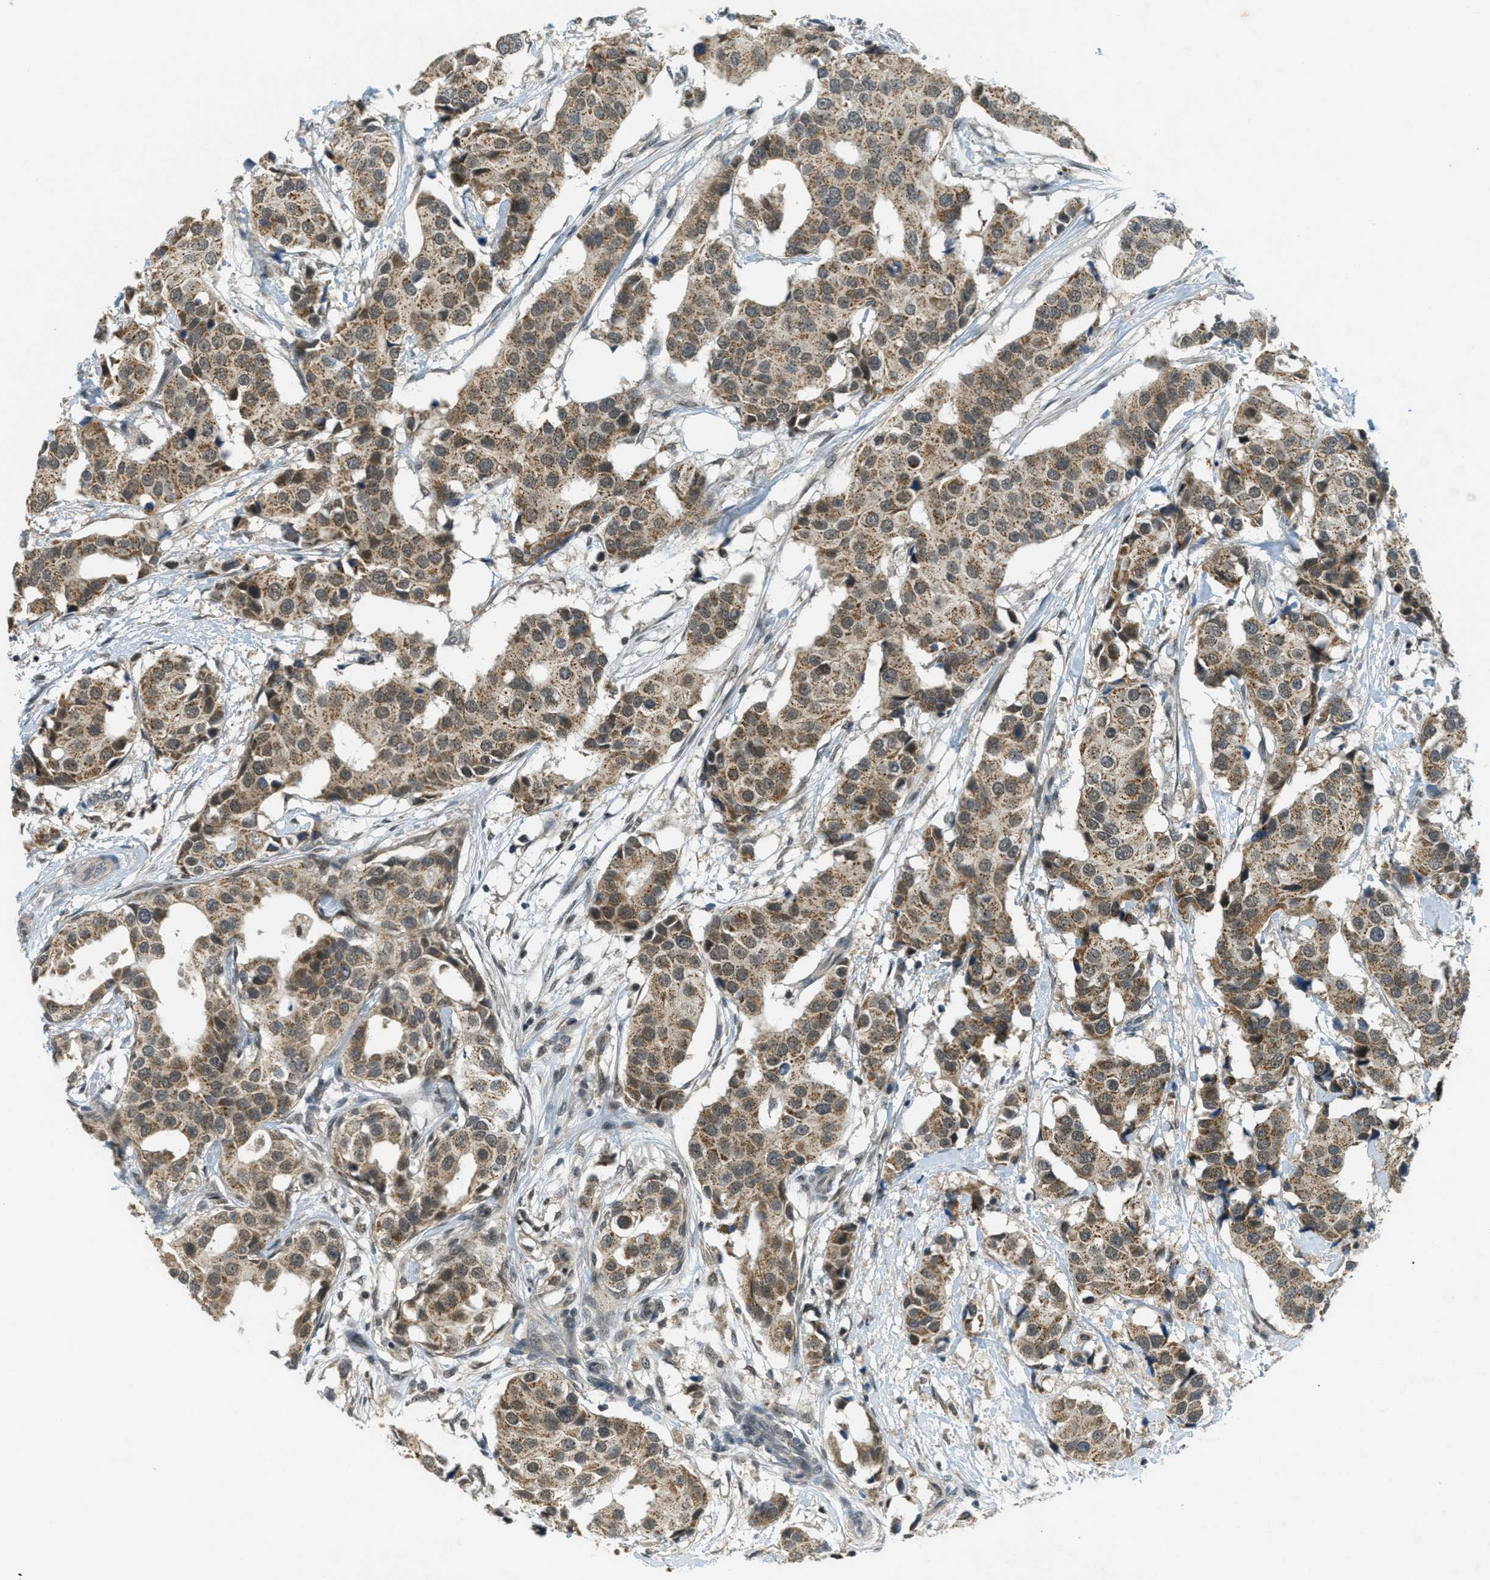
{"staining": {"intensity": "moderate", "quantity": ">75%", "location": "cytoplasmic/membranous"}, "tissue": "breast cancer", "cell_type": "Tumor cells", "image_type": "cancer", "snomed": [{"axis": "morphology", "description": "Normal tissue, NOS"}, {"axis": "morphology", "description": "Duct carcinoma"}, {"axis": "topography", "description": "Breast"}], "caption": "Protein expression analysis of human breast cancer reveals moderate cytoplasmic/membranous expression in approximately >75% of tumor cells.", "gene": "TCF20", "patient": {"sex": "female", "age": 39}}